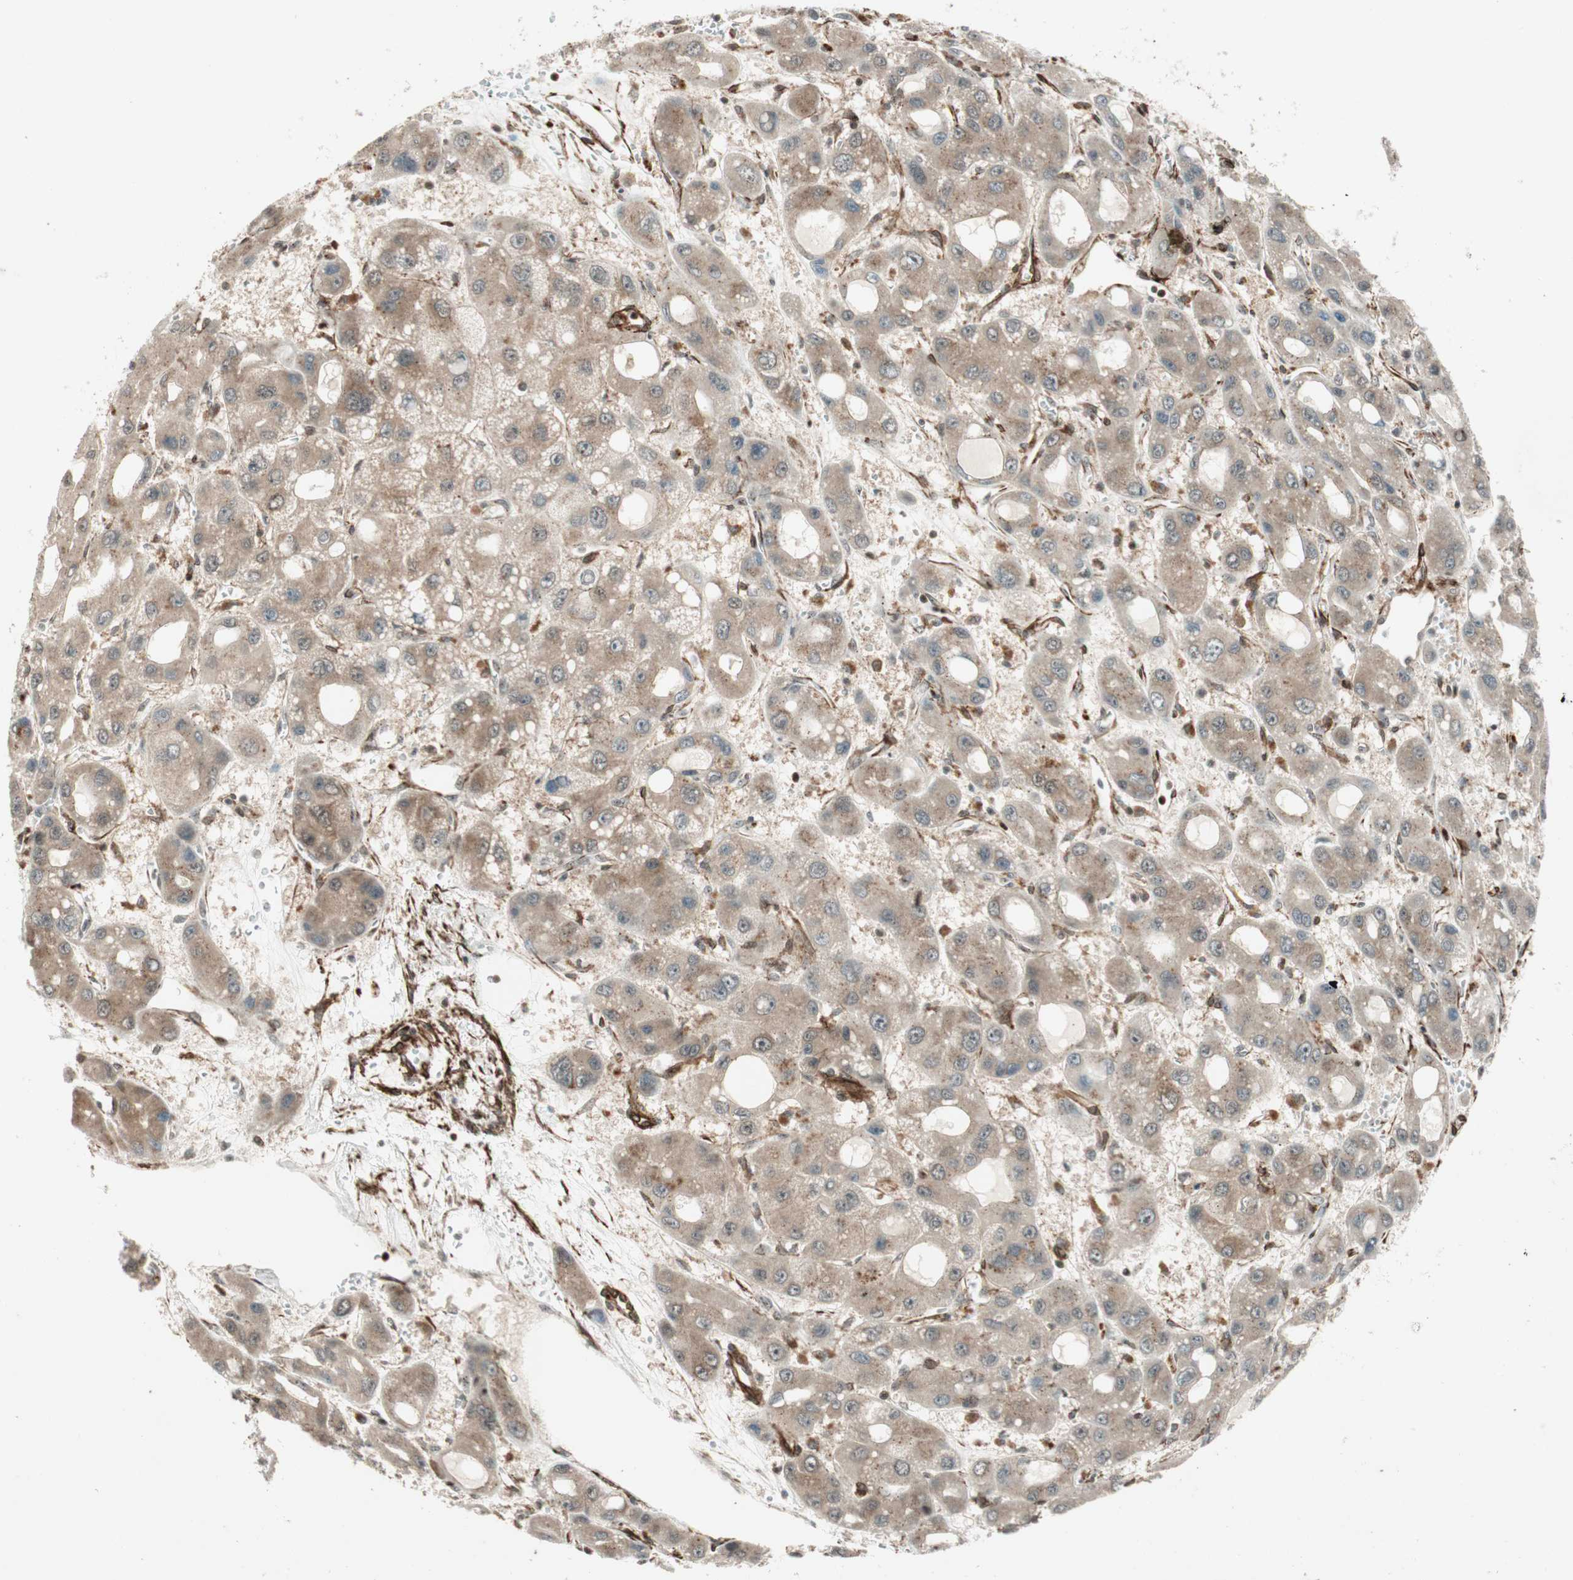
{"staining": {"intensity": "moderate", "quantity": ">75%", "location": "cytoplasmic/membranous"}, "tissue": "liver cancer", "cell_type": "Tumor cells", "image_type": "cancer", "snomed": [{"axis": "morphology", "description": "Carcinoma, Hepatocellular, NOS"}, {"axis": "topography", "description": "Liver"}], "caption": "The immunohistochemical stain highlights moderate cytoplasmic/membranous staining in tumor cells of liver hepatocellular carcinoma tissue.", "gene": "CDK19", "patient": {"sex": "male", "age": 55}}